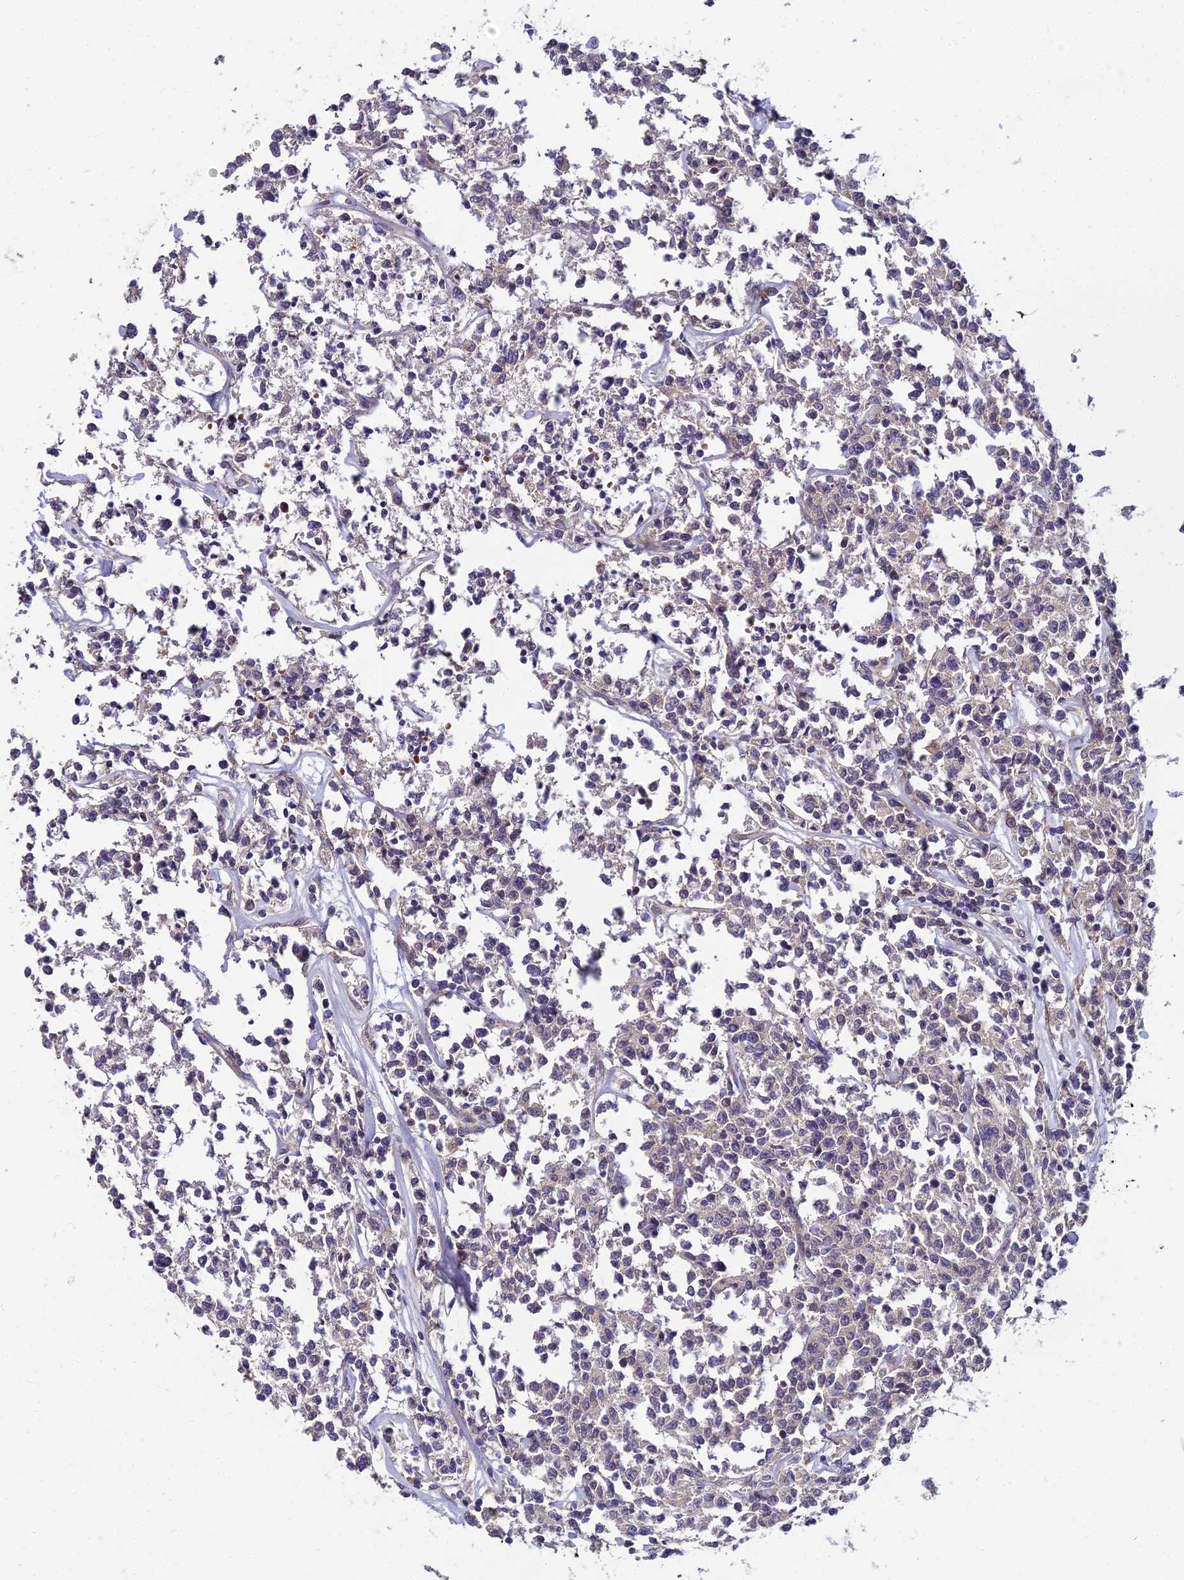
{"staining": {"intensity": "negative", "quantity": "none", "location": "none"}, "tissue": "lymphoma", "cell_type": "Tumor cells", "image_type": "cancer", "snomed": [{"axis": "morphology", "description": "Malignant lymphoma, non-Hodgkin's type, Low grade"}, {"axis": "topography", "description": "Small intestine"}], "caption": "DAB (3,3'-diaminobenzidine) immunohistochemical staining of low-grade malignant lymphoma, non-Hodgkin's type displays no significant positivity in tumor cells.", "gene": "NPY", "patient": {"sex": "female", "age": 59}}